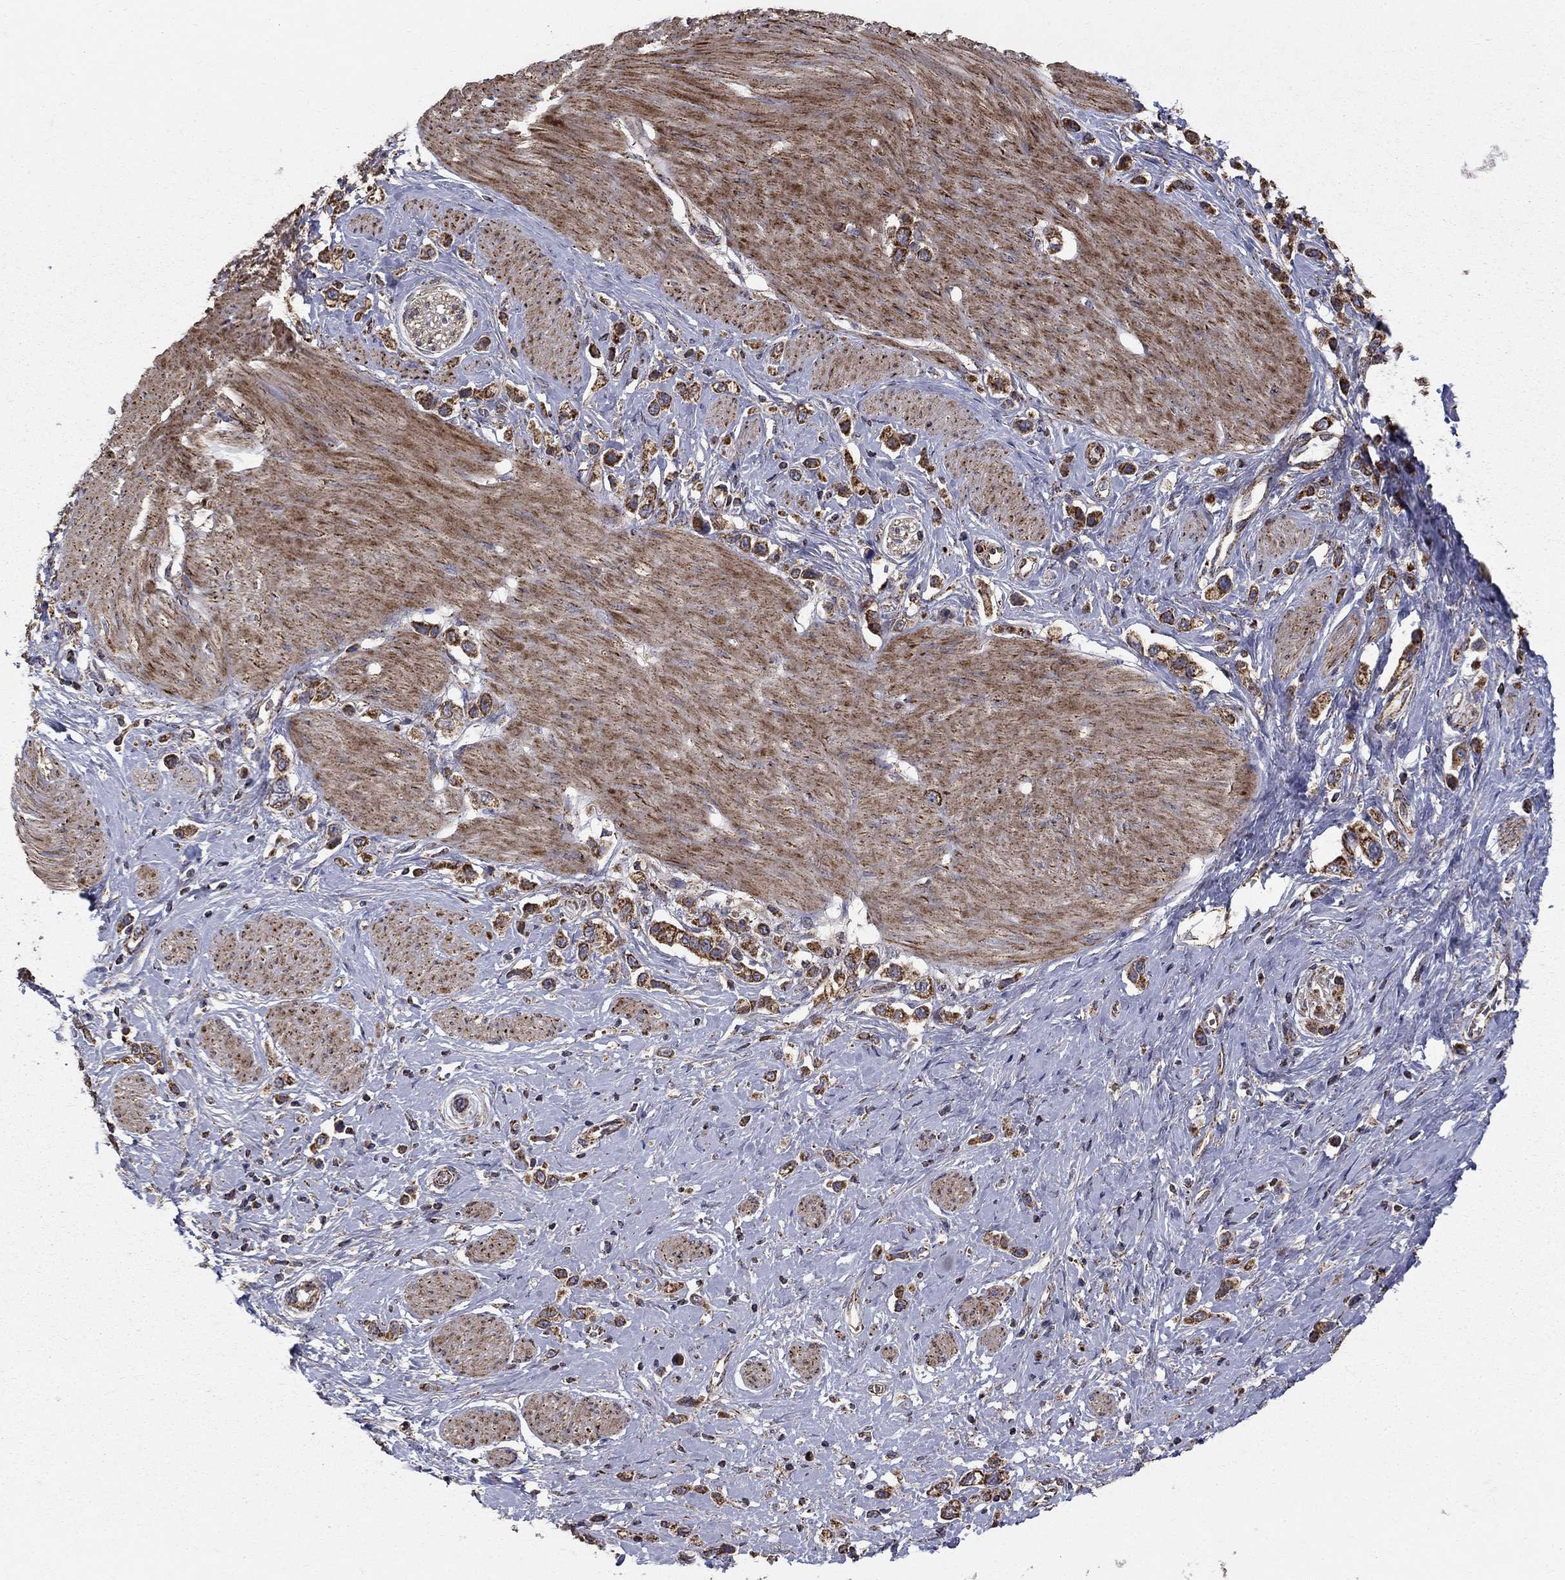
{"staining": {"intensity": "strong", "quantity": ">75%", "location": "cytoplasmic/membranous"}, "tissue": "stomach cancer", "cell_type": "Tumor cells", "image_type": "cancer", "snomed": [{"axis": "morphology", "description": "Normal tissue, NOS"}, {"axis": "morphology", "description": "Adenocarcinoma, NOS"}, {"axis": "morphology", "description": "Adenocarcinoma, High grade"}, {"axis": "topography", "description": "Stomach, upper"}, {"axis": "topography", "description": "Stomach"}], "caption": "This photomicrograph shows immunohistochemistry (IHC) staining of human stomach adenocarcinoma, with high strong cytoplasmic/membranous expression in approximately >75% of tumor cells.", "gene": "NDUFS8", "patient": {"sex": "female", "age": 65}}